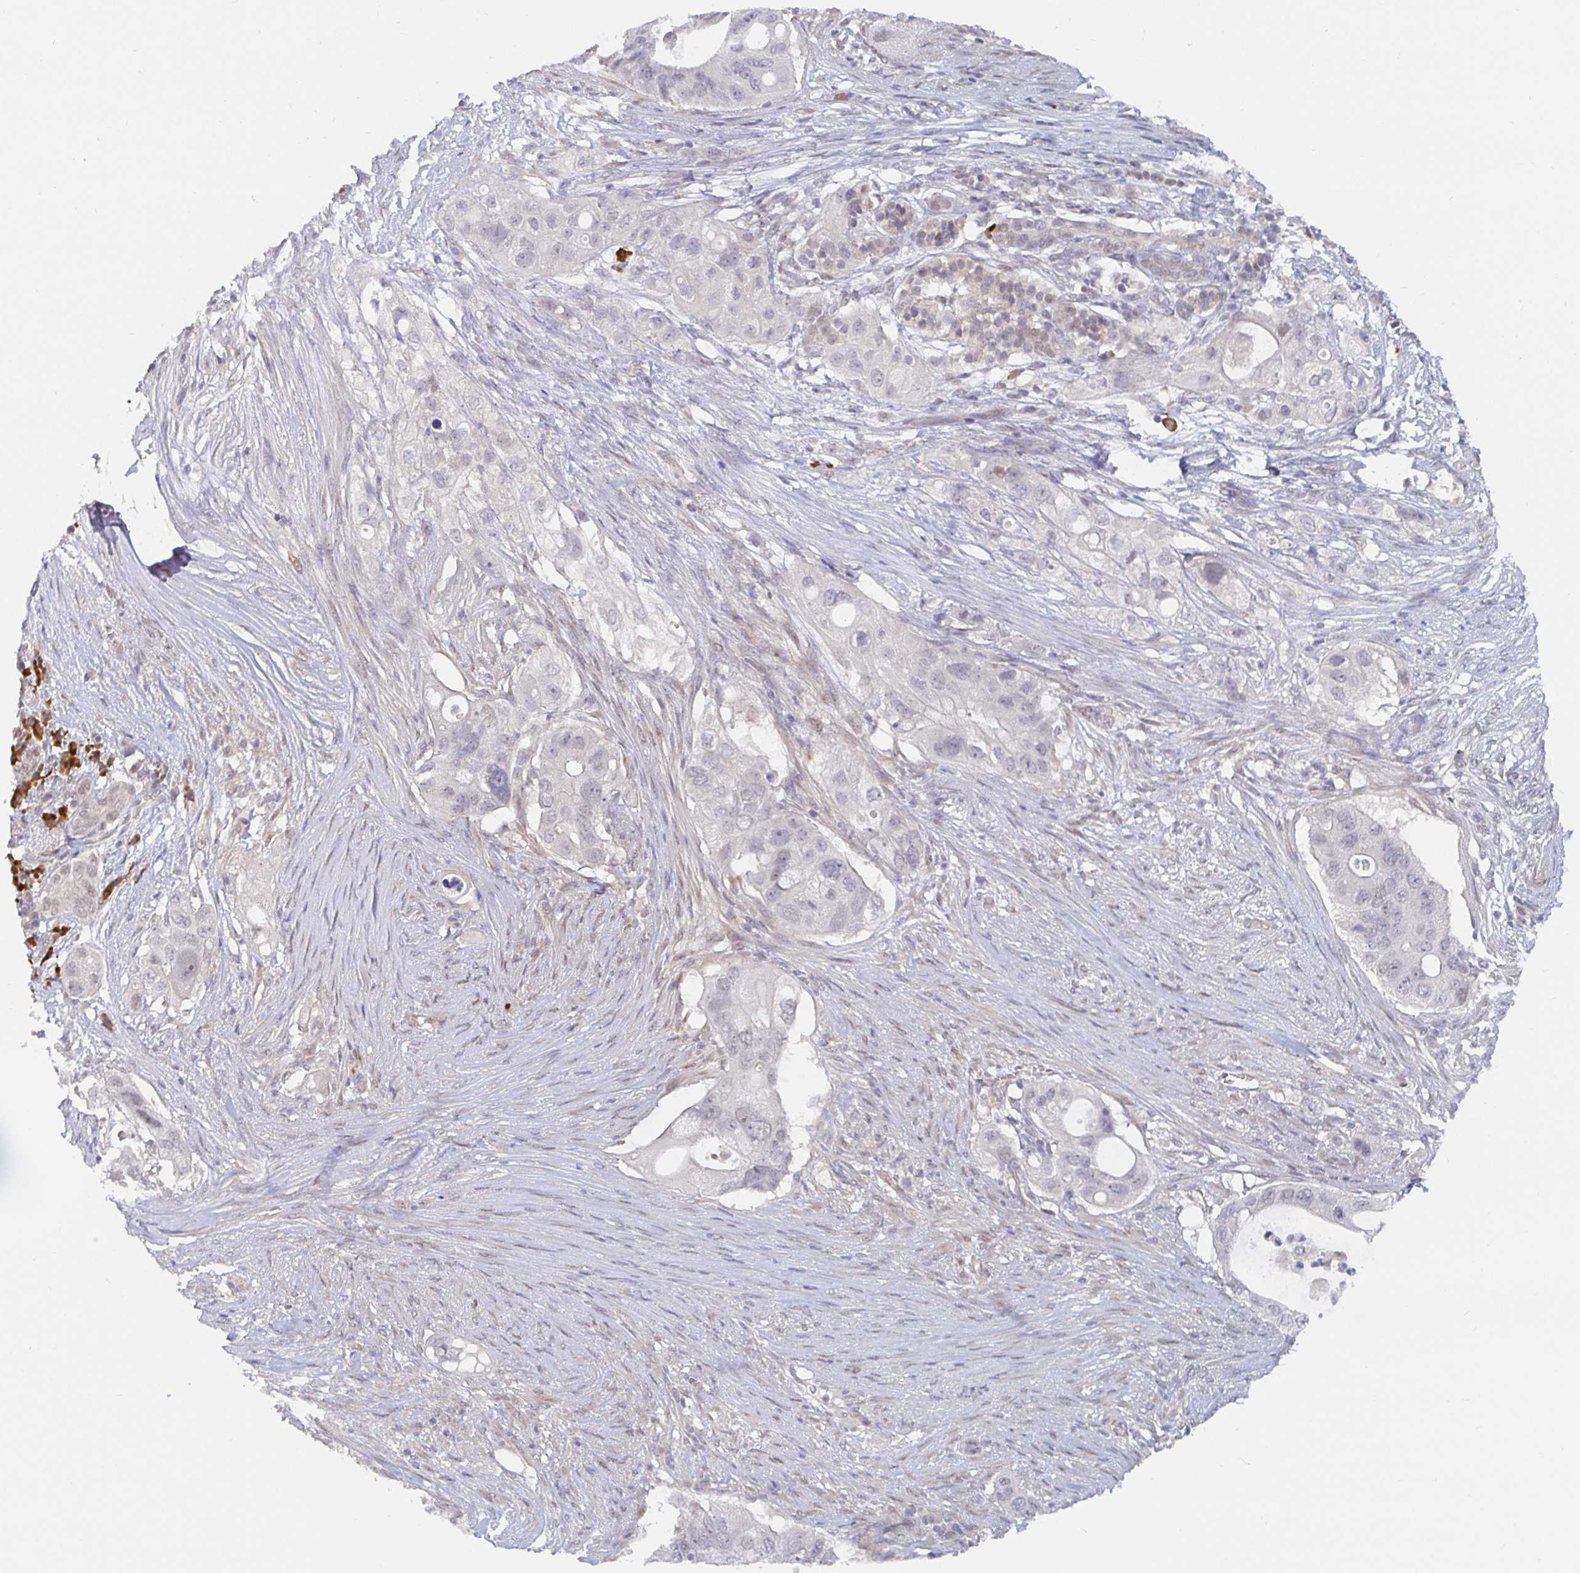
{"staining": {"intensity": "weak", "quantity": "<25%", "location": "nuclear"}, "tissue": "pancreatic cancer", "cell_type": "Tumor cells", "image_type": "cancer", "snomed": [{"axis": "morphology", "description": "Adenocarcinoma, NOS"}, {"axis": "topography", "description": "Pancreas"}], "caption": "Immunohistochemical staining of adenocarcinoma (pancreatic) demonstrates no significant expression in tumor cells.", "gene": "MEIS1", "patient": {"sex": "female", "age": 72}}